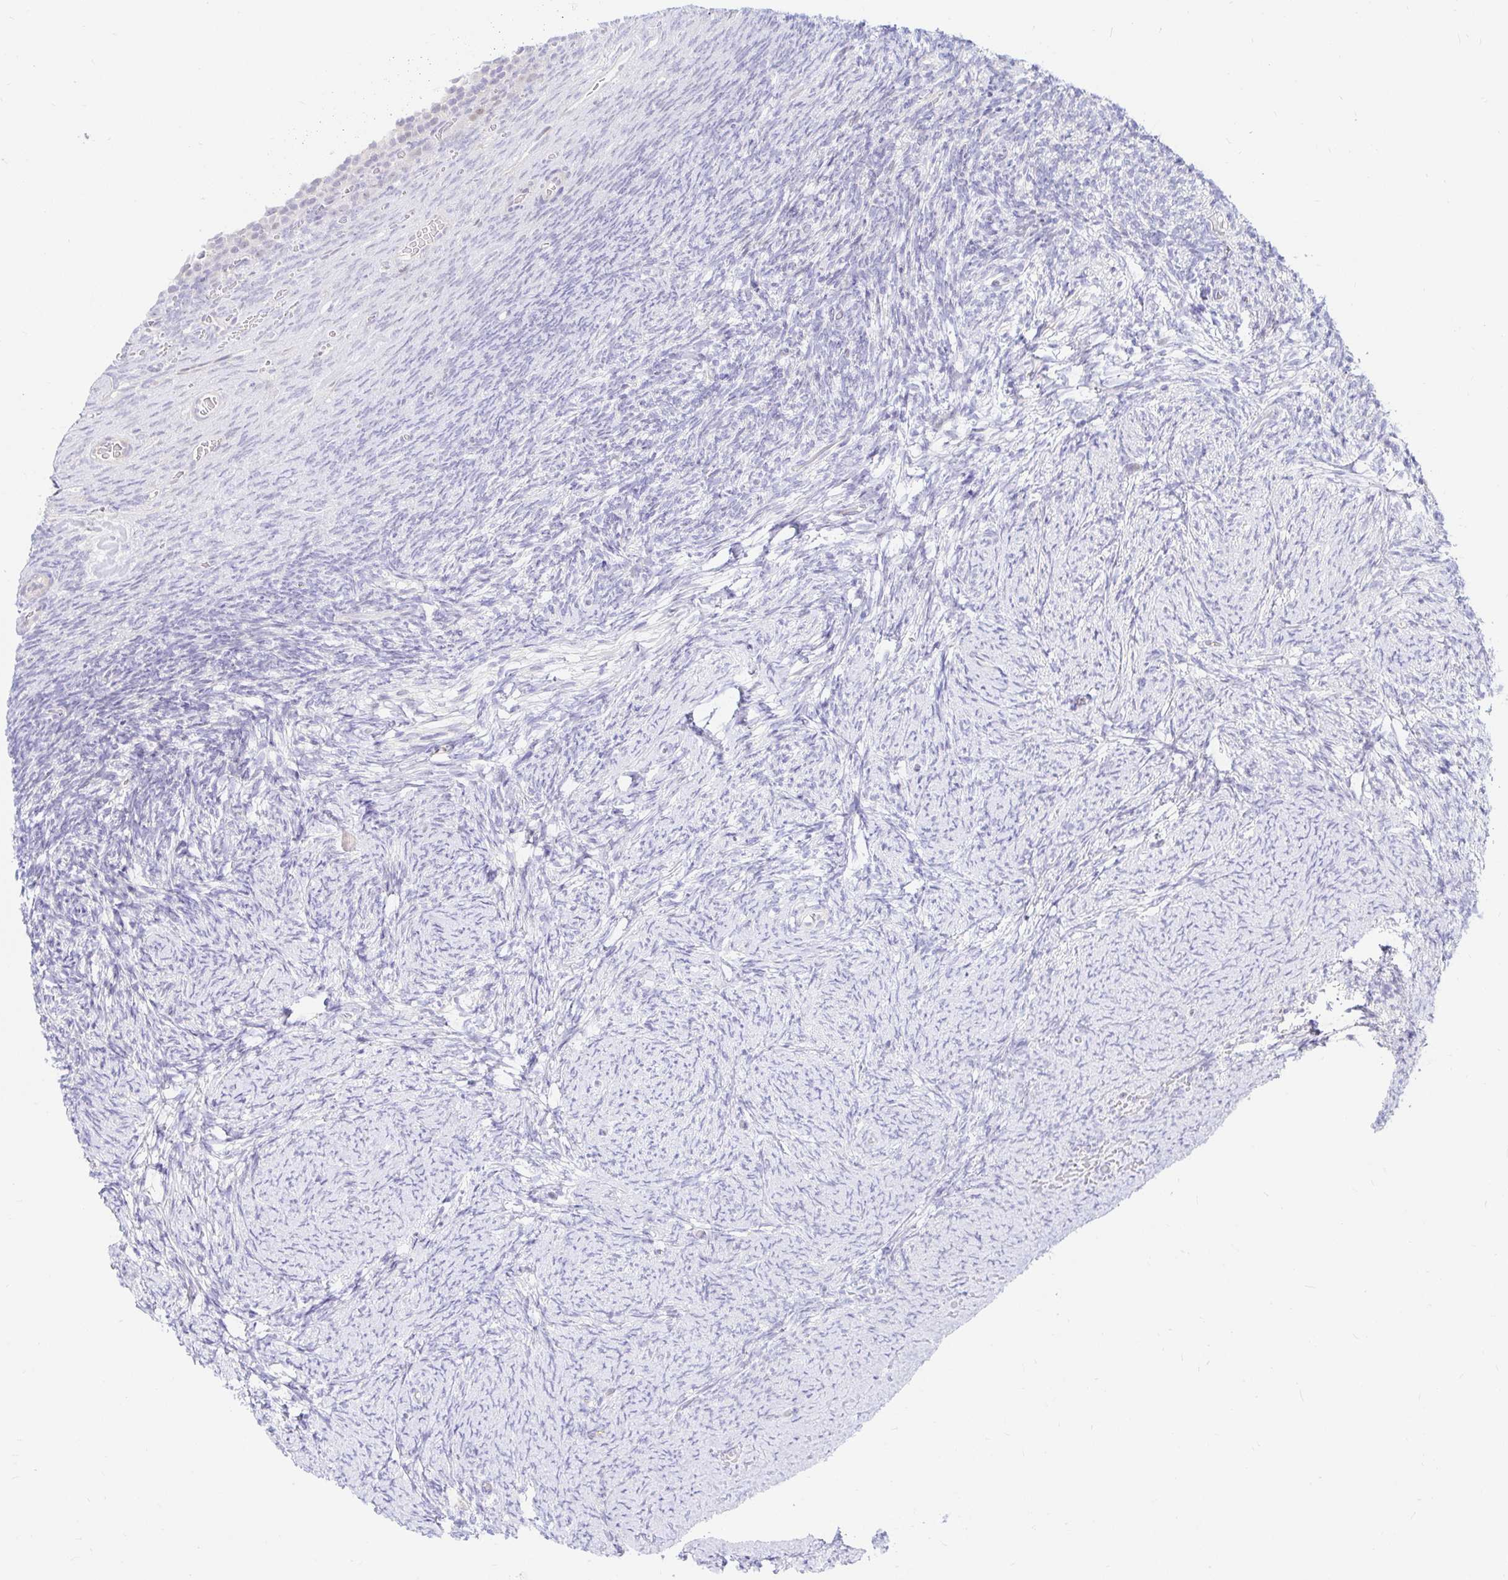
{"staining": {"intensity": "negative", "quantity": "none", "location": "none"}, "tissue": "ovary", "cell_type": "Ovarian stroma cells", "image_type": "normal", "snomed": [{"axis": "morphology", "description": "Normal tissue, NOS"}, {"axis": "topography", "description": "Ovary"}], "caption": "Protein analysis of benign ovary demonstrates no significant staining in ovarian stroma cells. Nuclei are stained in blue.", "gene": "HINFP", "patient": {"sex": "female", "age": 34}}